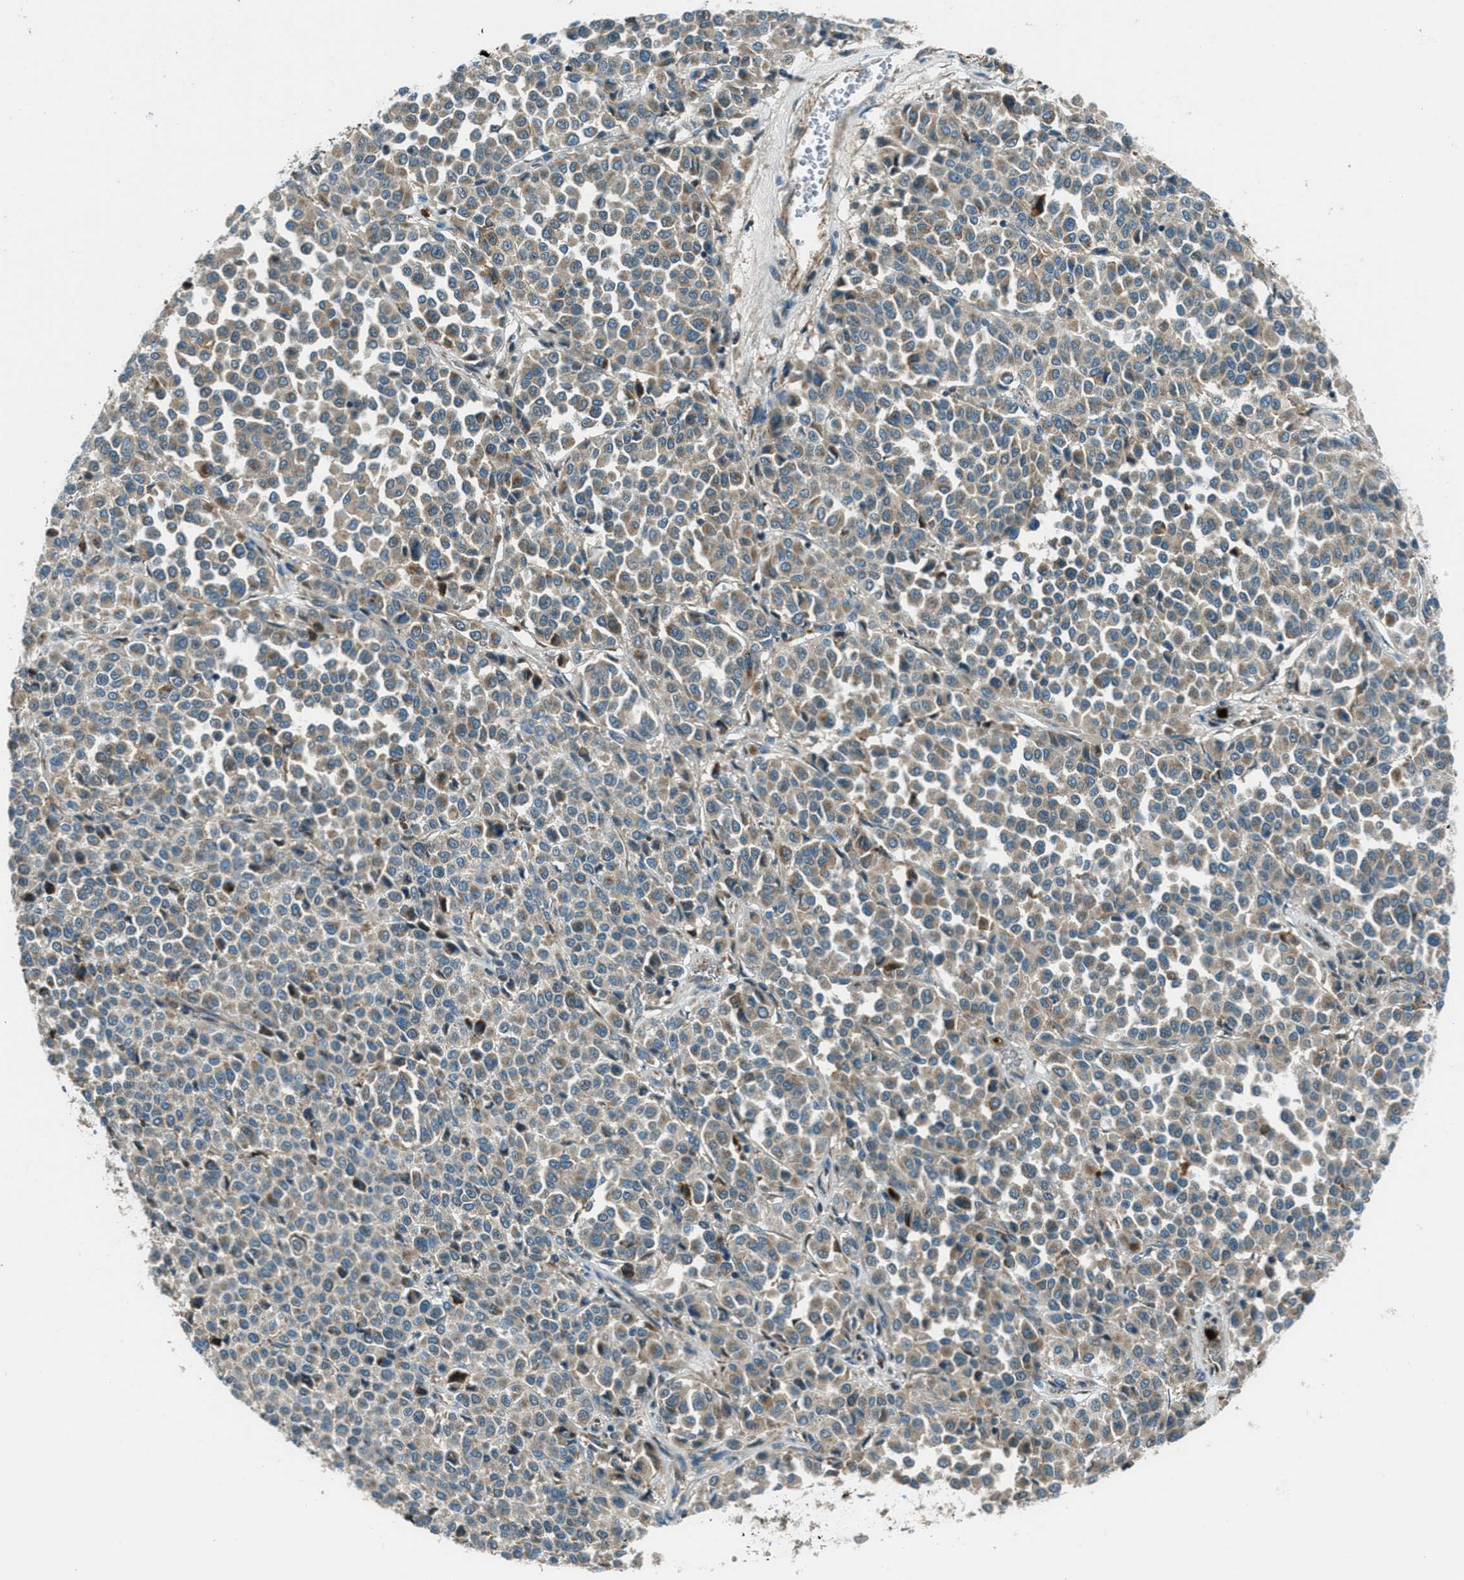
{"staining": {"intensity": "weak", "quantity": ">75%", "location": "cytoplasmic/membranous"}, "tissue": "melanoma", "cell_type": "Tumor cells", "image_type": "cancer", "snomed": [{"axis": "morphology", "description": "Malignant melanoma, Metastatic site"}, {"axis": "topography", "description": "Pancreas"}], "caption": "Weak cytoplasmic/membranous staining for a protein is present in approximately >75% of tumor cells of malignant melanoma (metastatic site) using IHC.", "gene": "FAR1", "patient": {"sex": "female", "age": 30}}